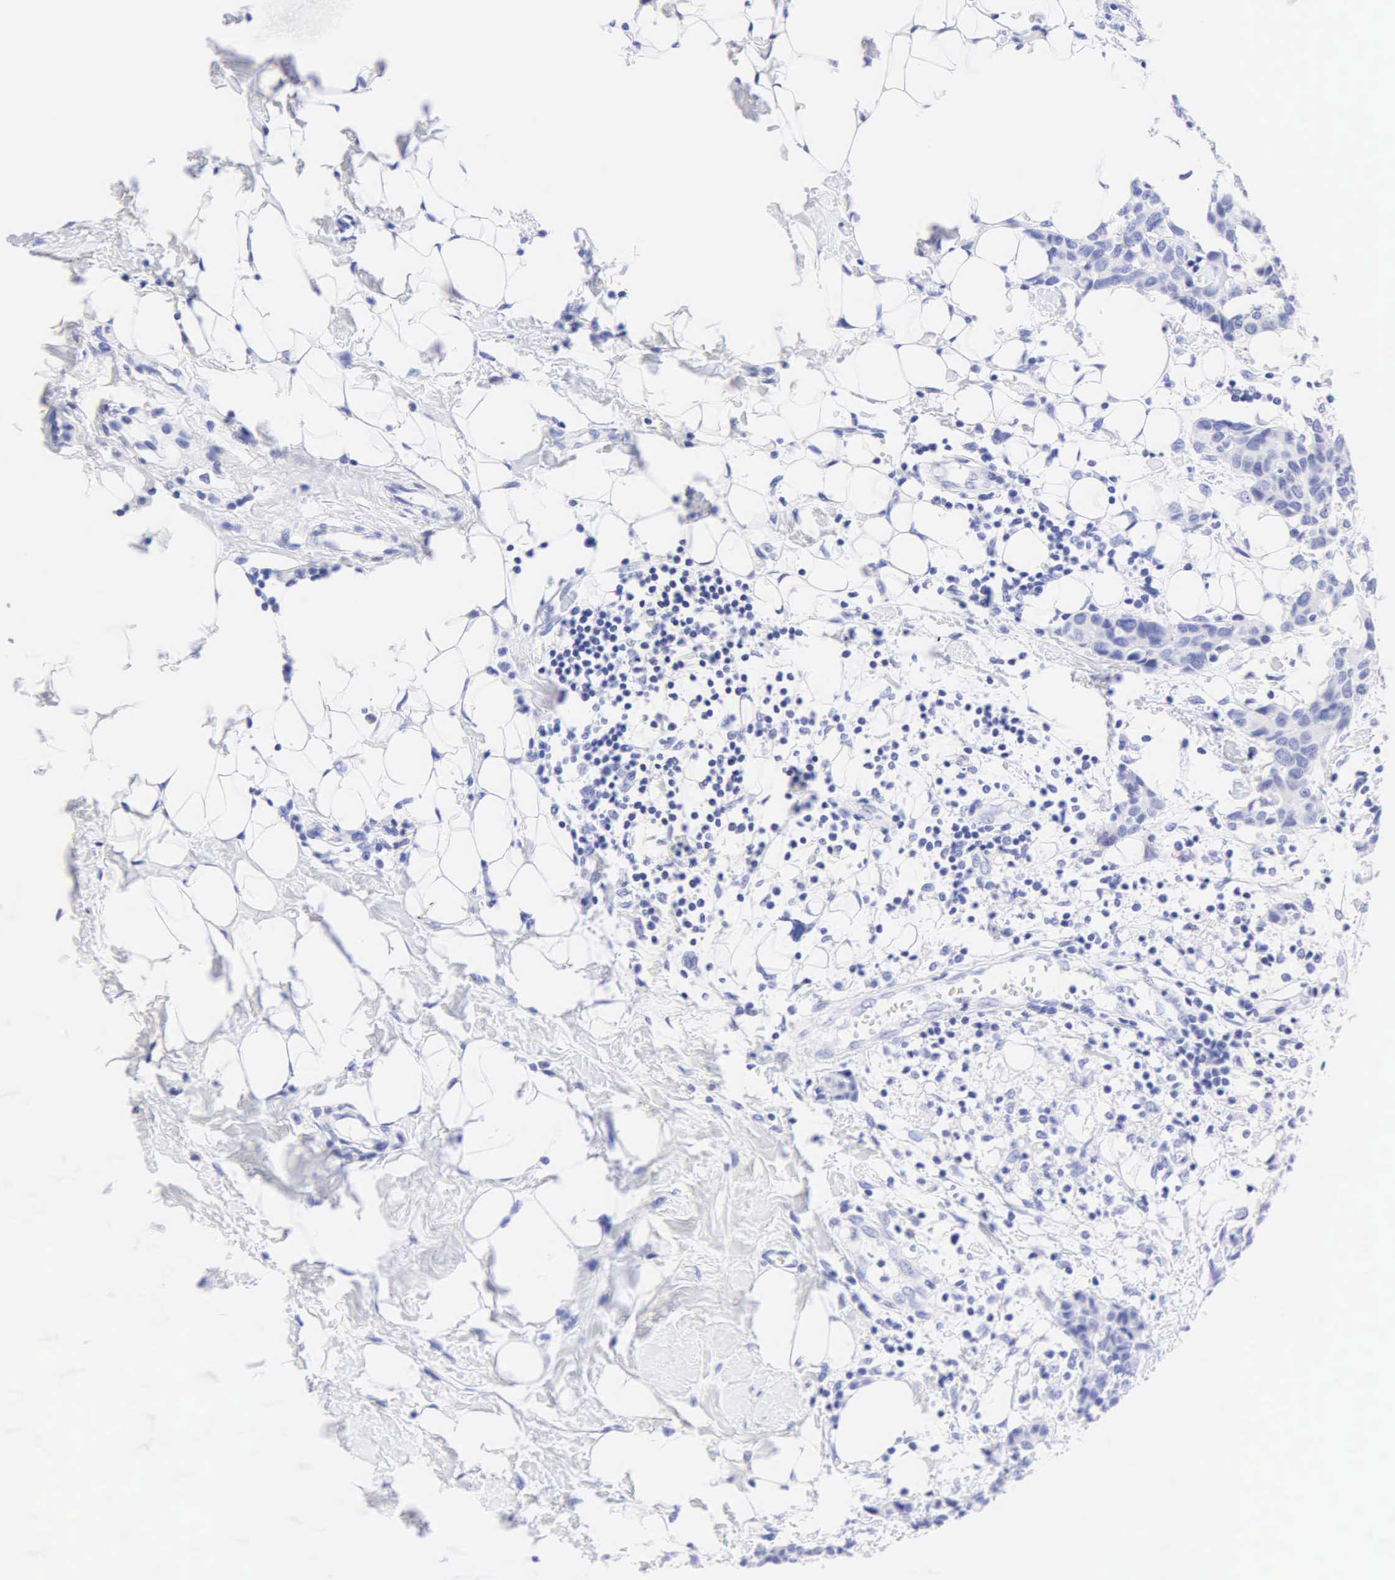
{"staining": {"intensity": "negative", "quantity": "none", "location": "none"}, "tissue": "breast cancer", "cell_type": "Tumor cells", "image_type": "cancer", "snomed": [{"axis": "morphology", "description": "Duct carcinoma"}, {"axis": "topography", "description": "Breast"}], "caption": "The image demonstrates no significant staining in tumor cells of breast infiltrating ductal carcinoma.", "gene": "KRT20", "patient": {"sex": "female", "age": 39}}